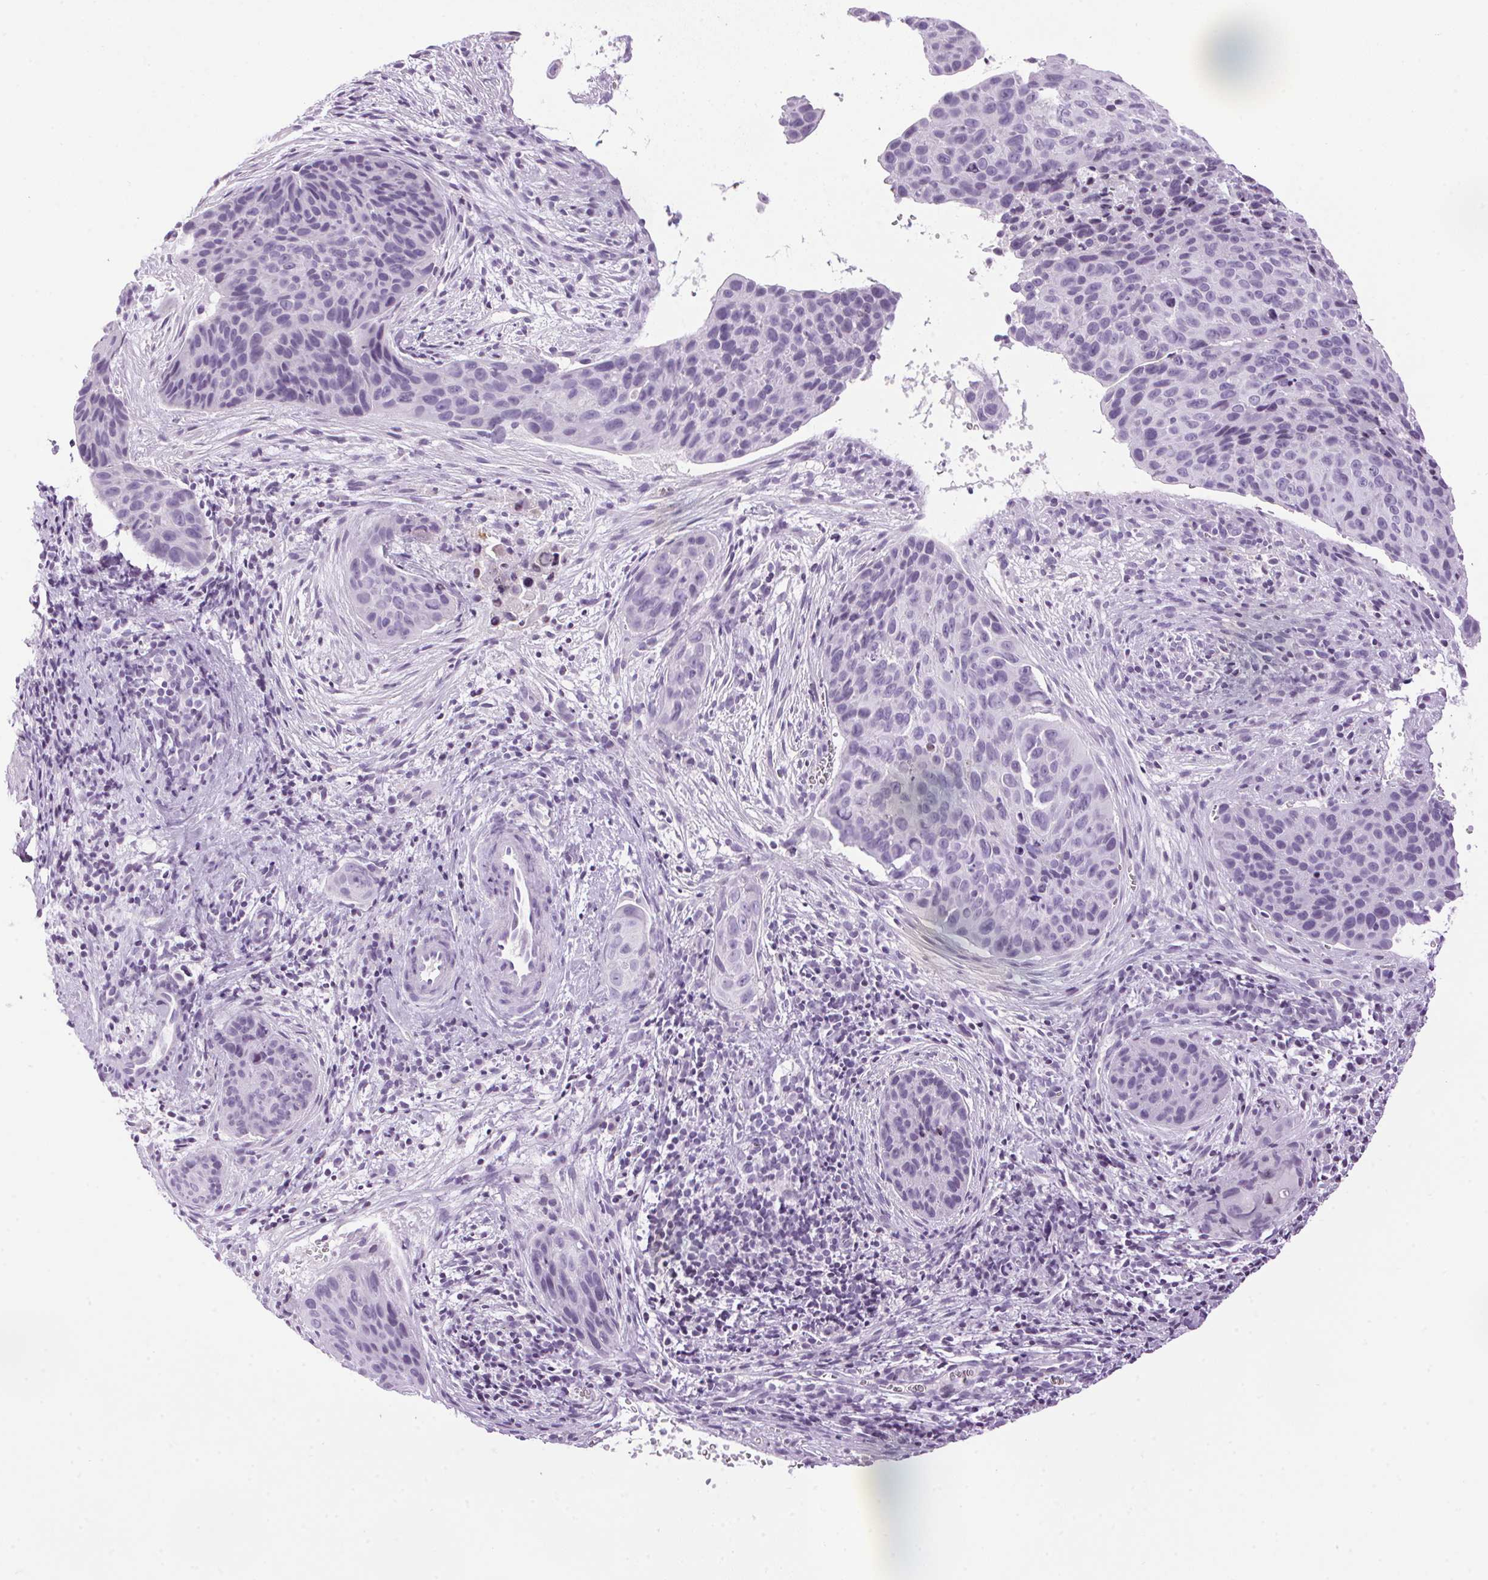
{"staining": {"intensity": "negative", "quantity": "none", "location": "none"}, "tissue": "cervical cancer", "cell_type": "Tumor cells", "image_type": "cancer", "snomed": [{"axis": "morphology", "description": "Squamous cell carcinoma, NOS"}, {"axis": "topography", "description": "Cervix"}], "caption": "Squamous cell carcinoma (cervical) was stained to show a protein in brown. There is no significant positivity in tumor cells. Brightfield microscopy of immunohistochemistry (IHC) stained with DAB (3,3'-diaminobenzidine) (brown) and hematoxylin (blue), captured at high magnification.", "gene": "TMEM88B", "patient": {"sex": "female", "age": 35}}